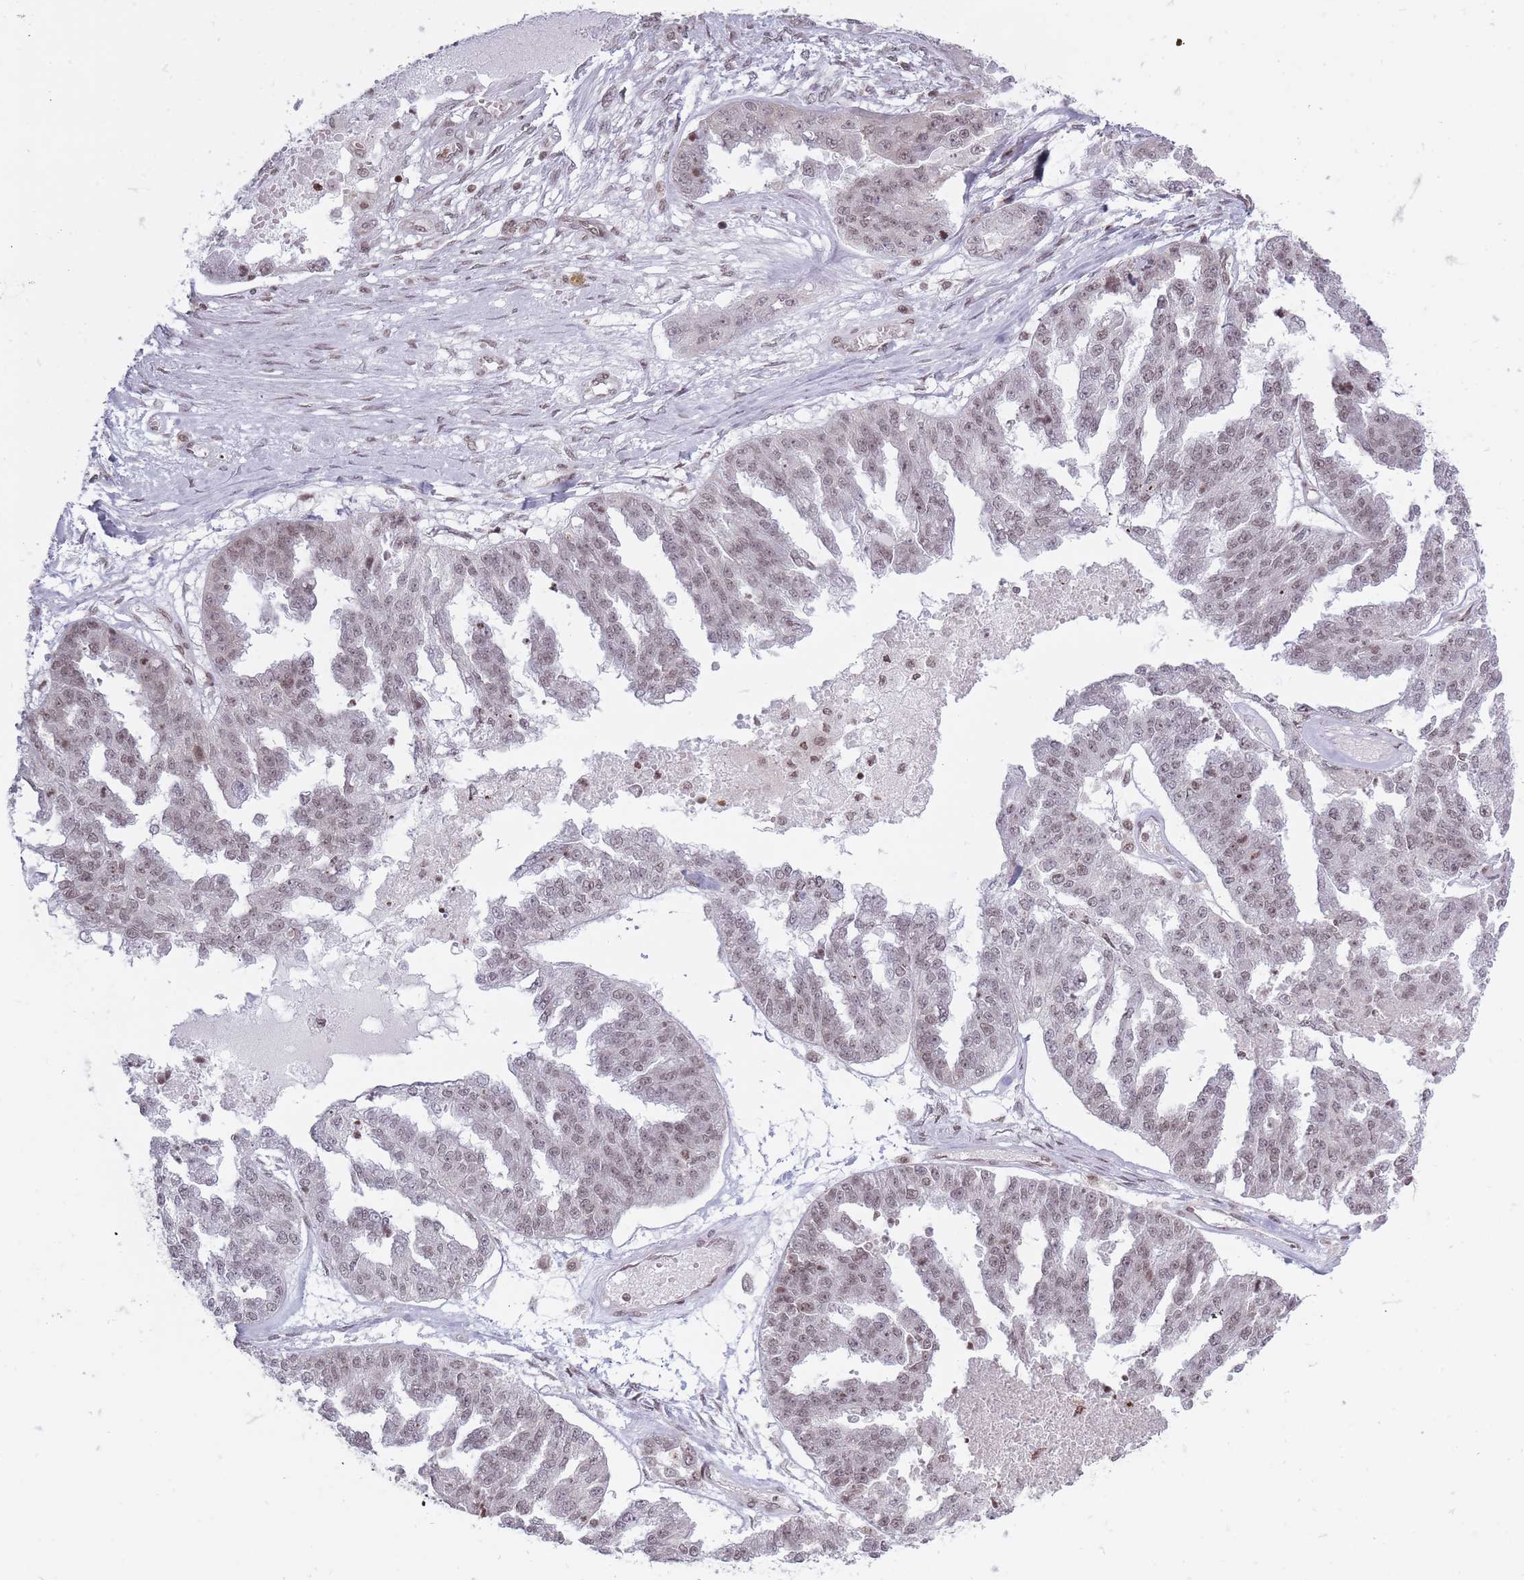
{"staining": {"intensity": "weak", "quantity": "<25%", "location": "nuclear"}, "tissue": "ovarian cancer", "cell_type": "Tumor cells", "image_type": "cancer", "snomed": [{"axis": "morphology", "description": "Cystadenocarcinoma, serous, NOS"}, {"axis": "topography", "description": "Ovary"}], "caption": "Human ovarian cancer stained for a protein using immunohistochemistry (IHC) shows no positivity in tumor cells.", "gene": "TMC6", "patient": {"sex": "female", "age": 58}}